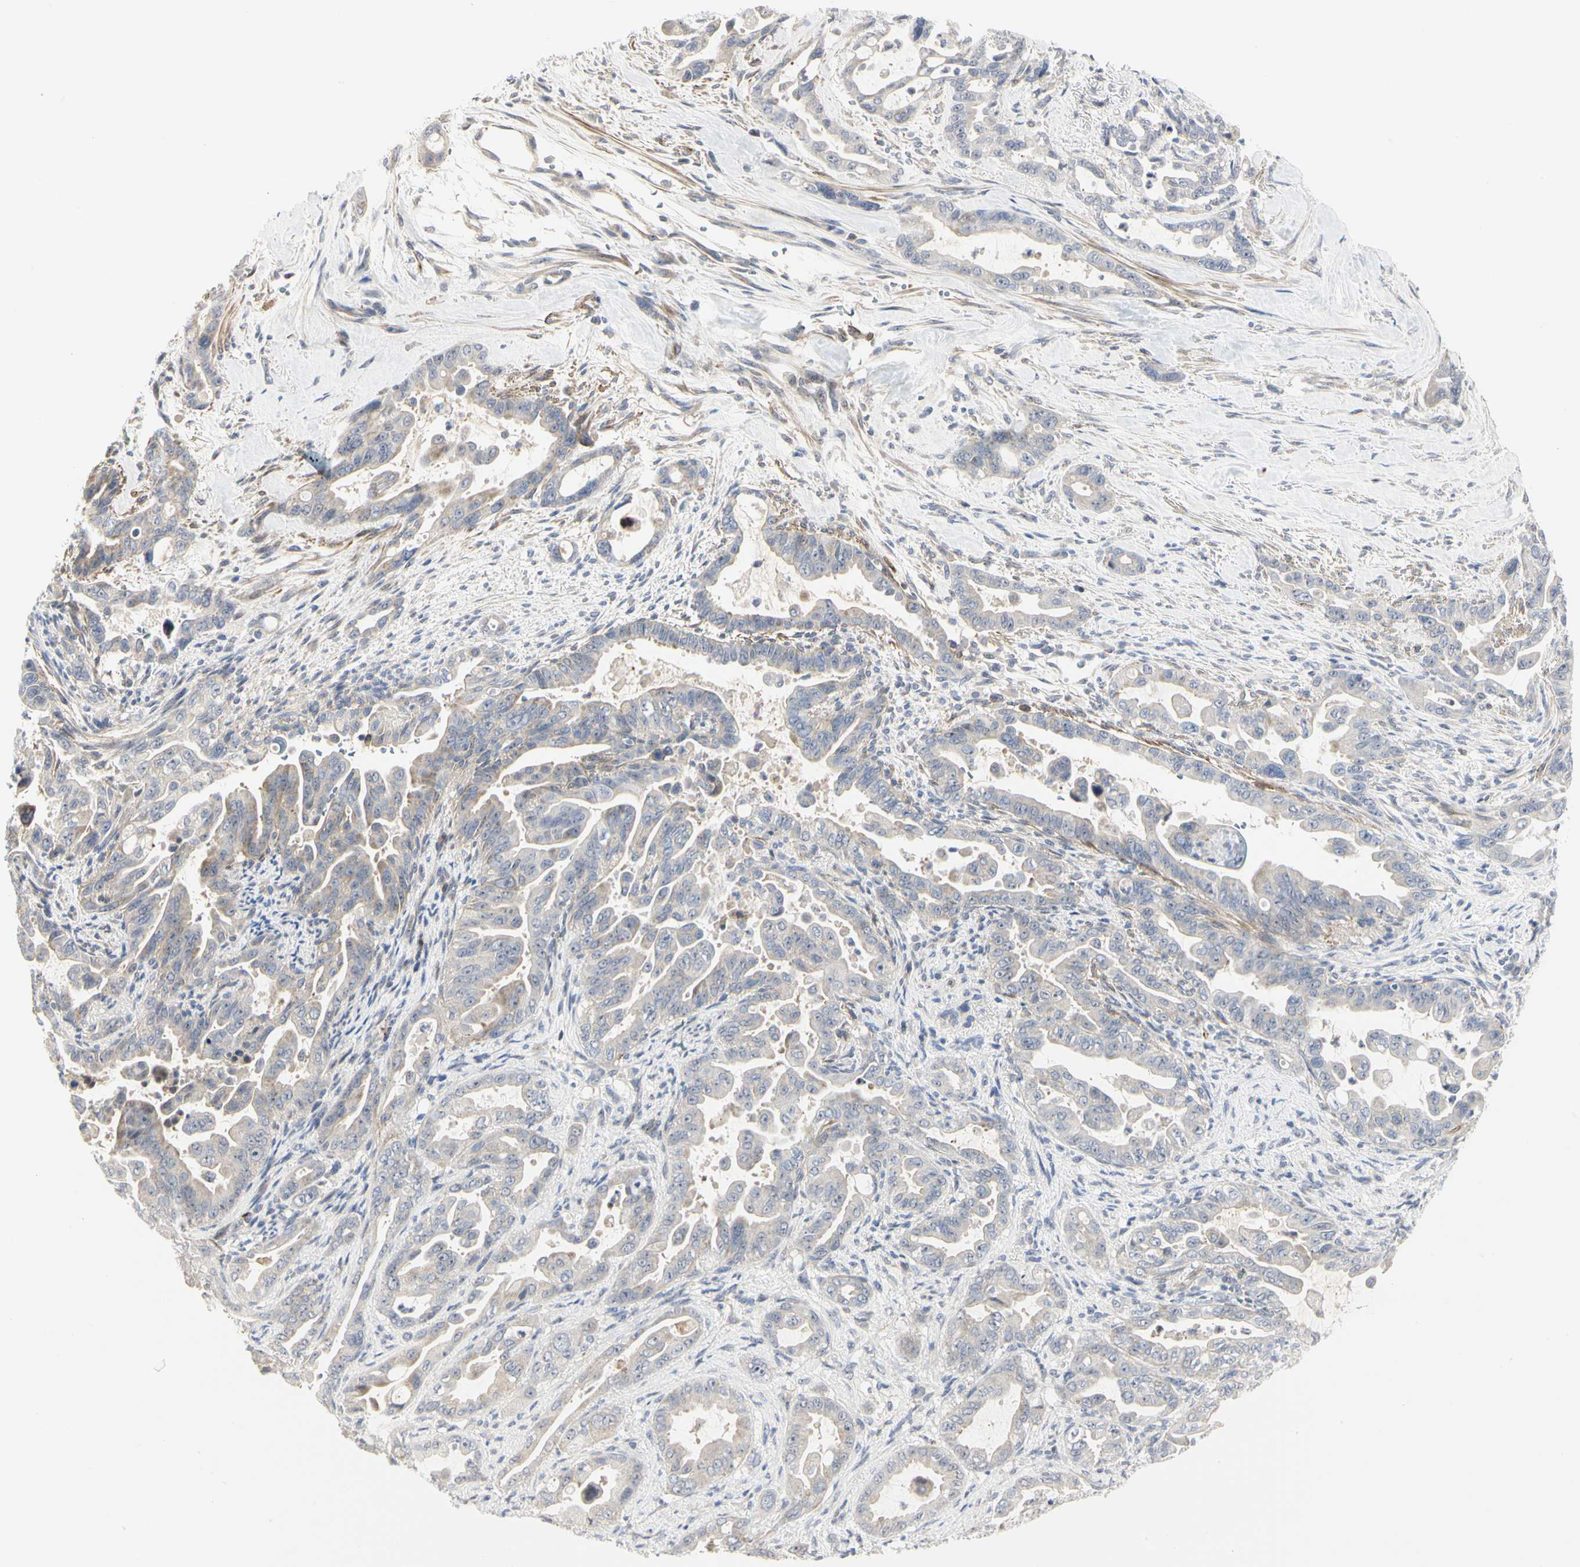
{"staining": {"intensity": "weak", "quantity": "25%-75%", "location": "cytoplasmic/membranous"}, "tissue": "pancreatic cancer", "cell_type": "Tumor cells", "image_type": "cancer", "snomed": [{"axis": "morphology", "description": "Adenocarcinoma, NOS"}, {"axis": "topography", "description": "Pancreas"}], "caption": "Protein analysis of pancreatic cancer (adenocarcinoma) tissue demonstrates weak cytoplasmic/membranous staining in about 25%-75% of tumor cells. Using DAB (brown) and hematoxylin (blue) stains, captured at high magnification using brightfield microscopy.", "gene": "SHANK2", "patient": {"sex": "male", "age": 70}}